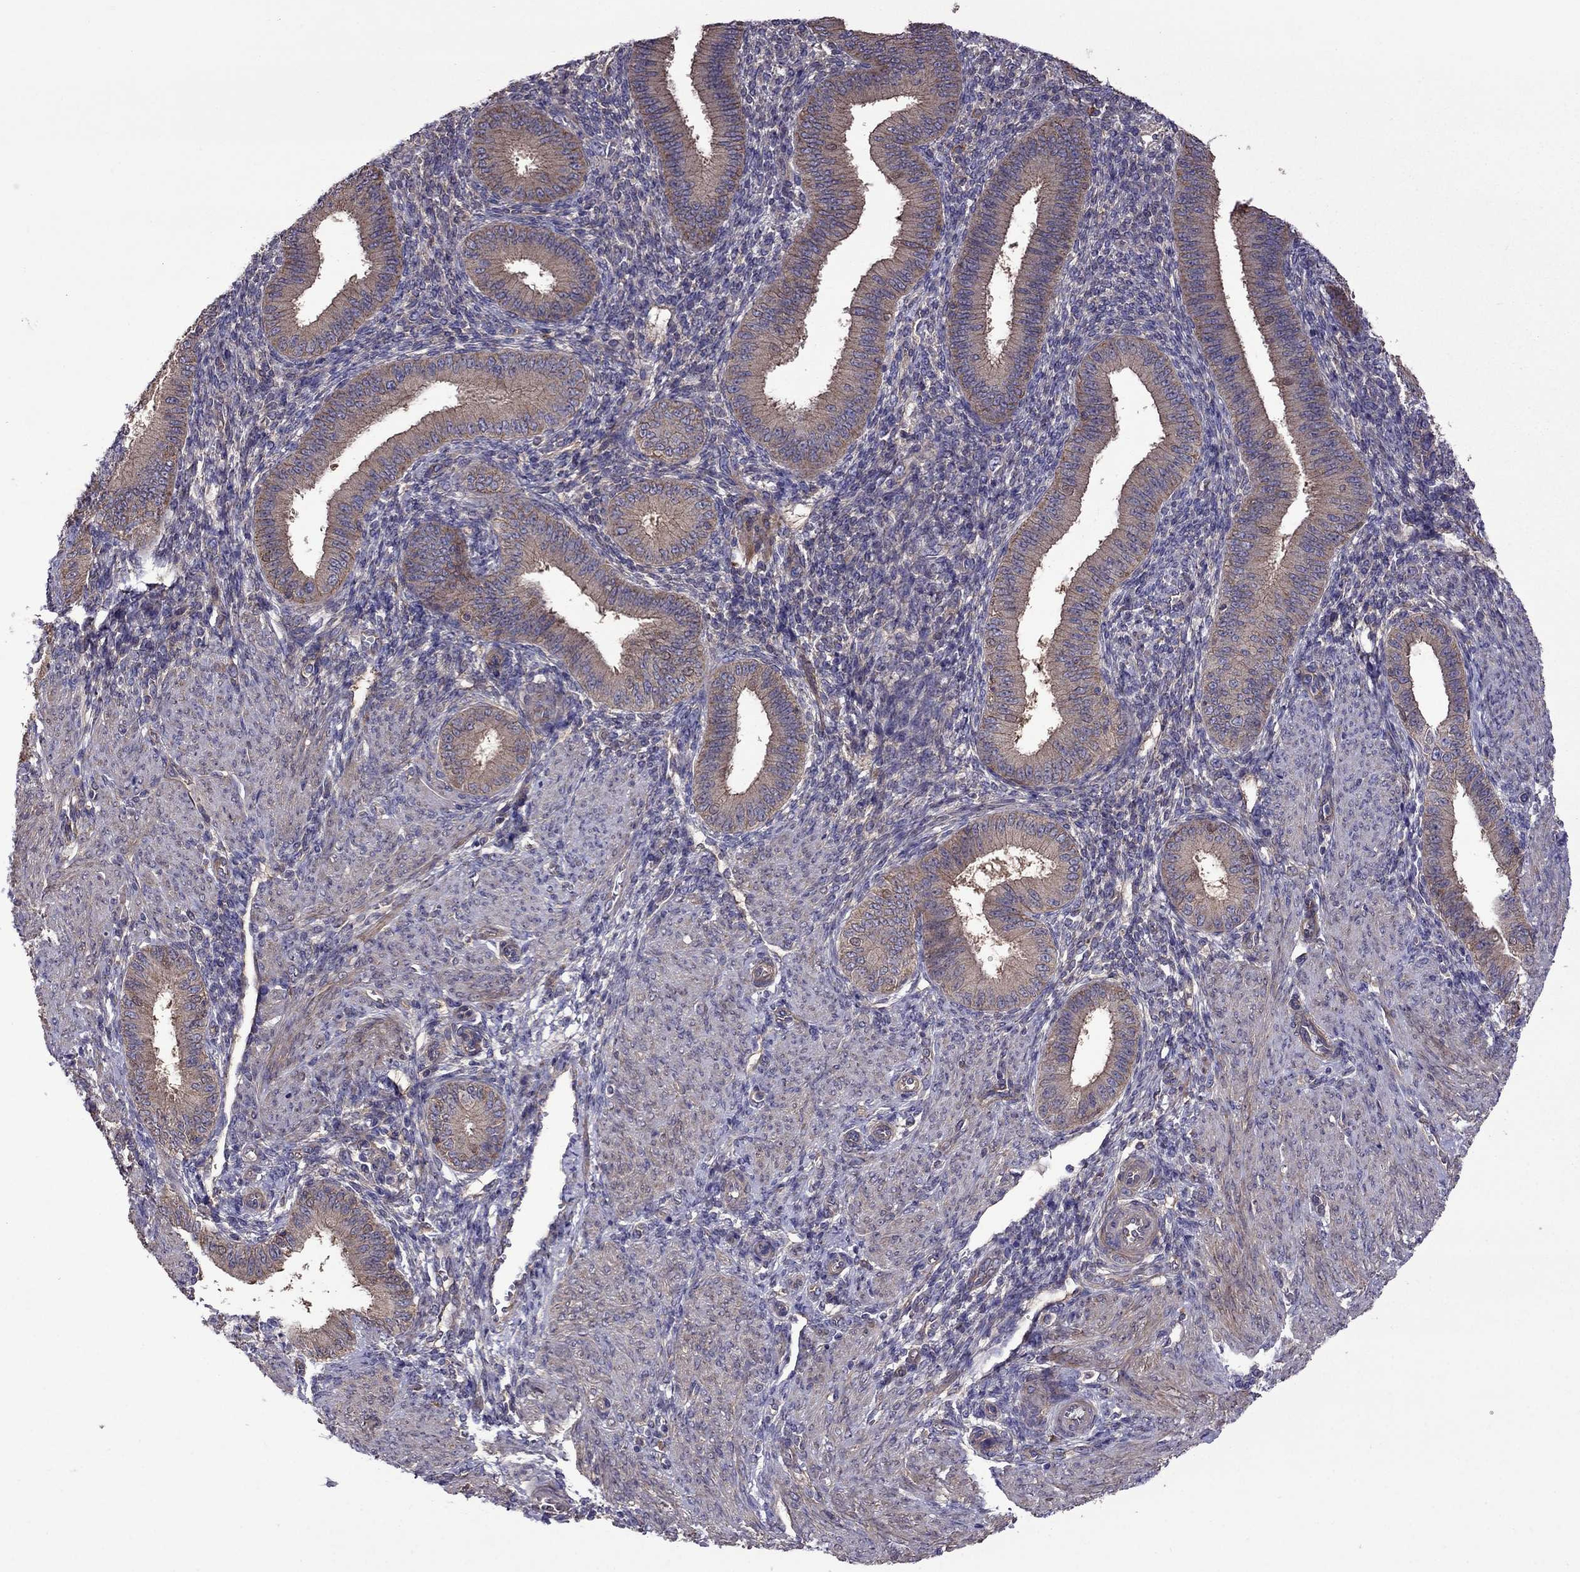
{"staining": {"intensity": "negative", "quantity": "none", "location": "none"}, "tissue": "endometrium", "cell_type": "Cells in endometrial stroma", "image_type": "normal", "snomed": [{"axis": "morphology", "description": "Normal tissue, NOS"}, {"axis": "topography", "description": "Endometrium"}], "caption": "The image reveals no significant staining in cells in endometrial stroma of endometrium.", "gene": "ITGB1", "patient": {"sex": "female", "age": 39}}